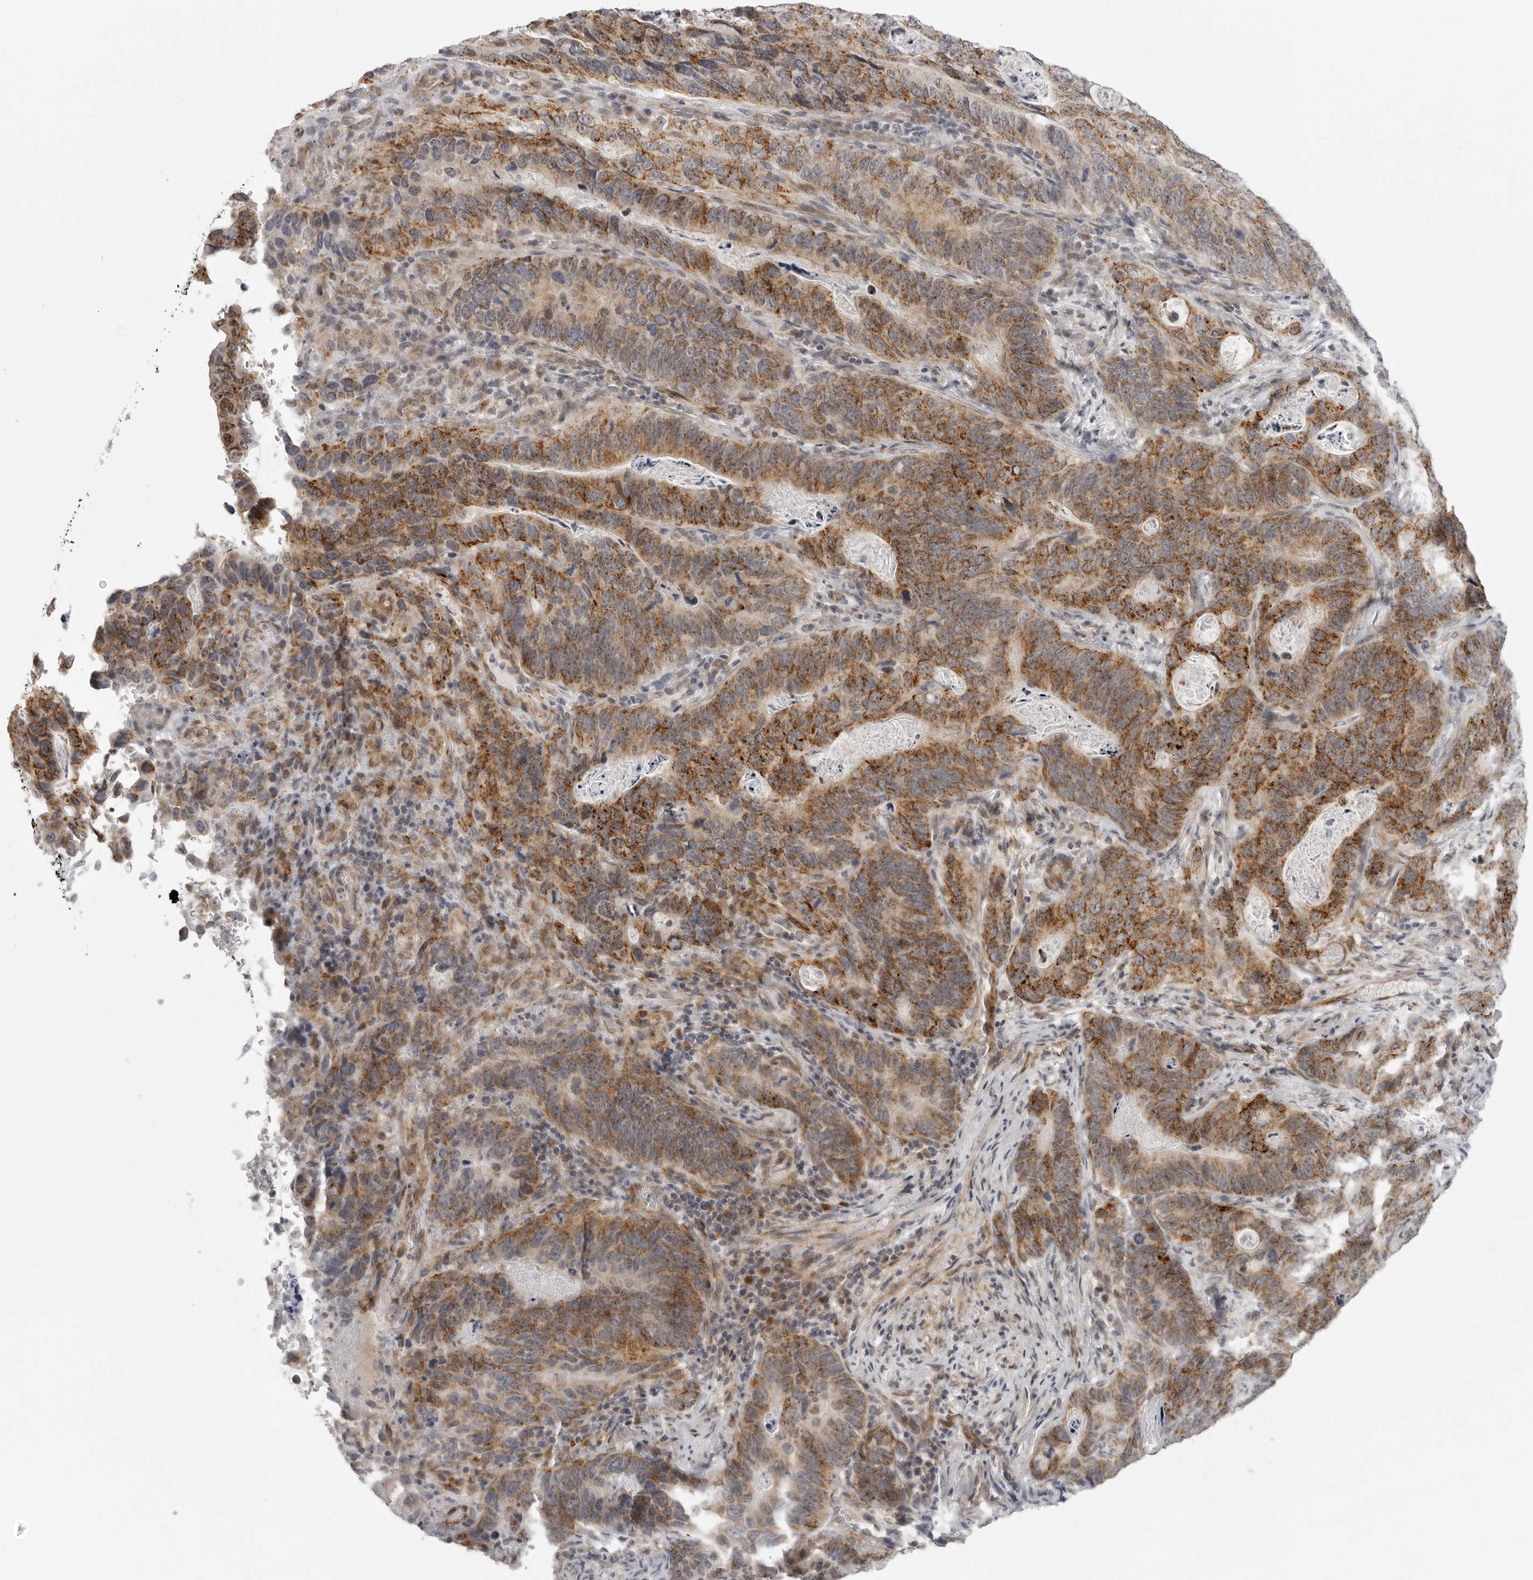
{"staining": {"intensity": "moderate", "quantity": ">75%", "location": "cytoplasmic/membranous"}, "tissue": "stomach cancer", "cell_type": "Tumor cells", "image_type": "cancer", "snomed": [{"axis": "morphology", "description": "Normal tissue, NOS"}, {"axis": "morphology", "description": "Adenocarcinoma, NOS"}, {"axis": "topography", "description": "Stomach"}], "caption": "Protein expression by IHC displays moderate cytoplasmic/membranous expression in about >75% of tumor cells in adenocarcinoma (stomach).", "gene": "TUT4", "patient": {"sex": "female", "age": 89}}